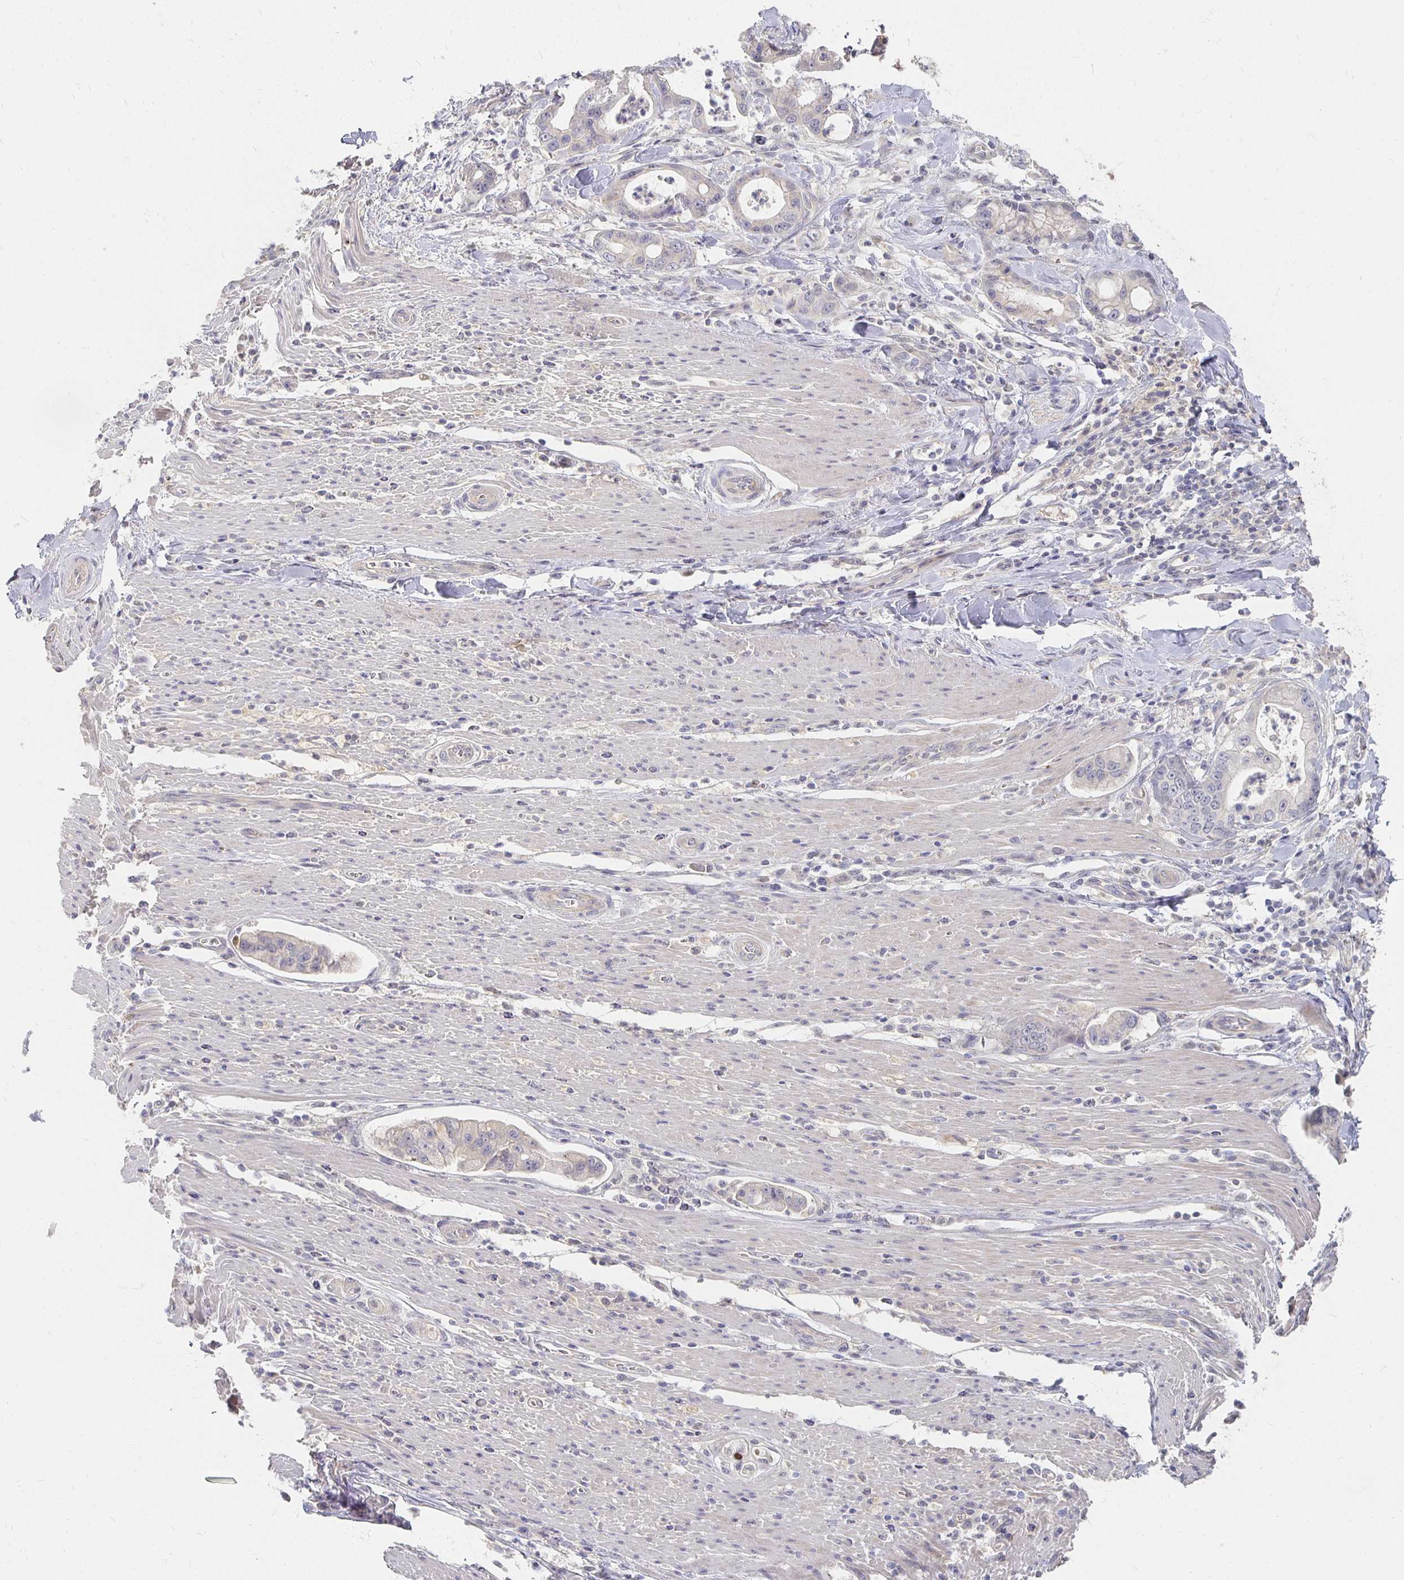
{"staining": {"intensity": "negative", "quantity": "none", "location": "none"}, "tissue": "pancreatic cancer", "cell_type": "Tumor cells", "image_type": "cancer", "snomed": [{"axis": "morphology", "description": "Adenocarcinoma, NOS"}, {"axis": "topography", "description": "Pancreas"}], "caption": "Immunohistochemistry (IHC) photomicrograph of human pancreatic cancer stained for a protein (brown), which shows no expression in tumor cells.", "gene": "FKRP", "patient": {"sex": "male", "age": 68}}